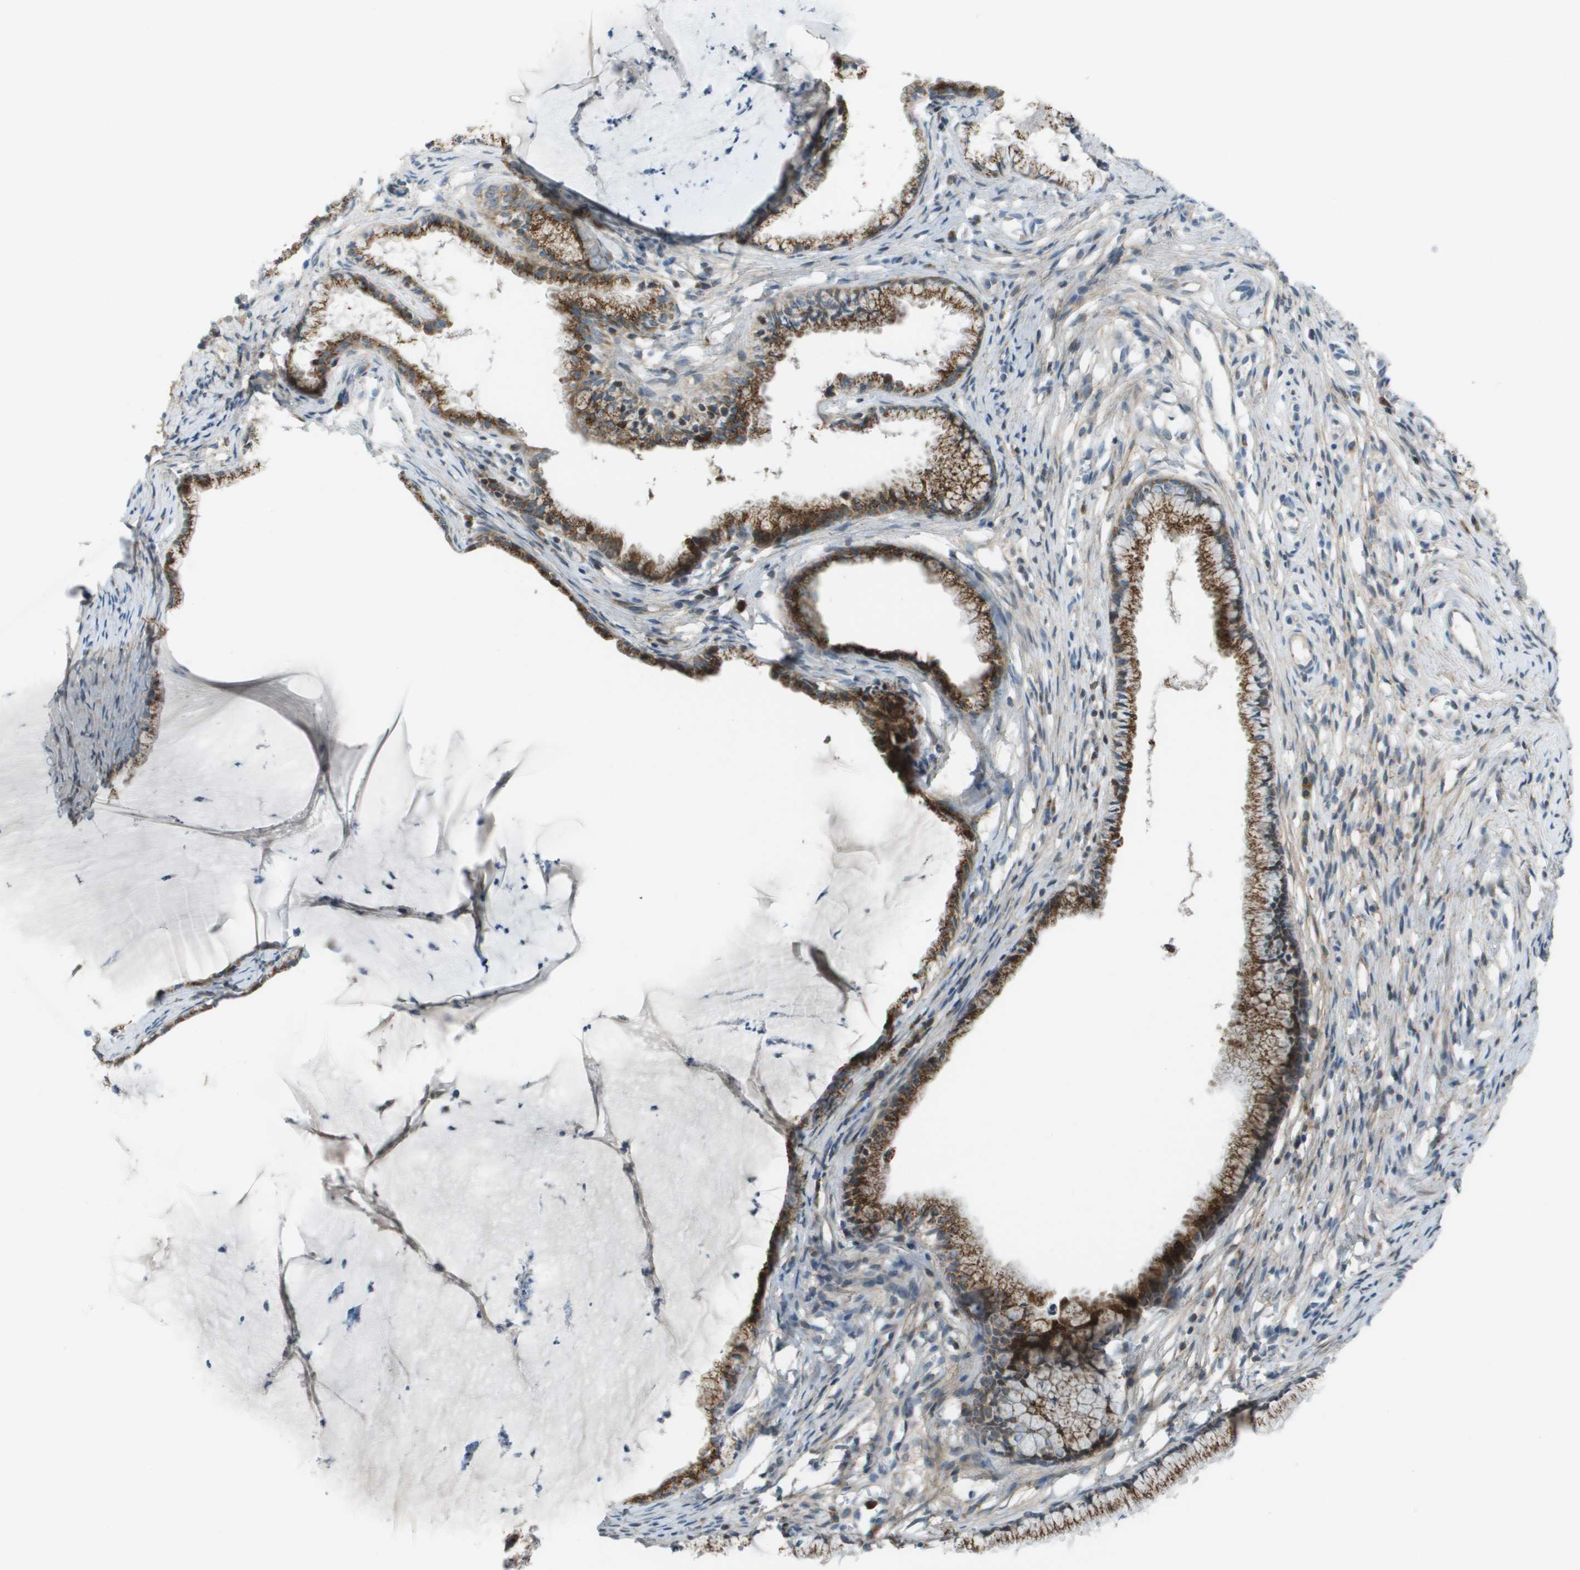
{"staining": {"intensity": "strong", "quantity": ">75%", "location": "cytoplasmic/membranous"}, "tissue": "cervix", "cell_type": "Glandular cells", "image_type": "normal", "snomed": [{"axis": "morphology", "description": "Normal tissue, NOS"}, {"axis": "topography", "description": "Cervix"}], "caption": "A histopathology image of cervix stained for a protein demonstrates strong cytoplasmic/membranous brown staining in glandular cells. The protein is shown in brown color, while the nuclei are stained blue.", "gene": "GALNT6", "patient": {"sex": "female", "age": 77}}